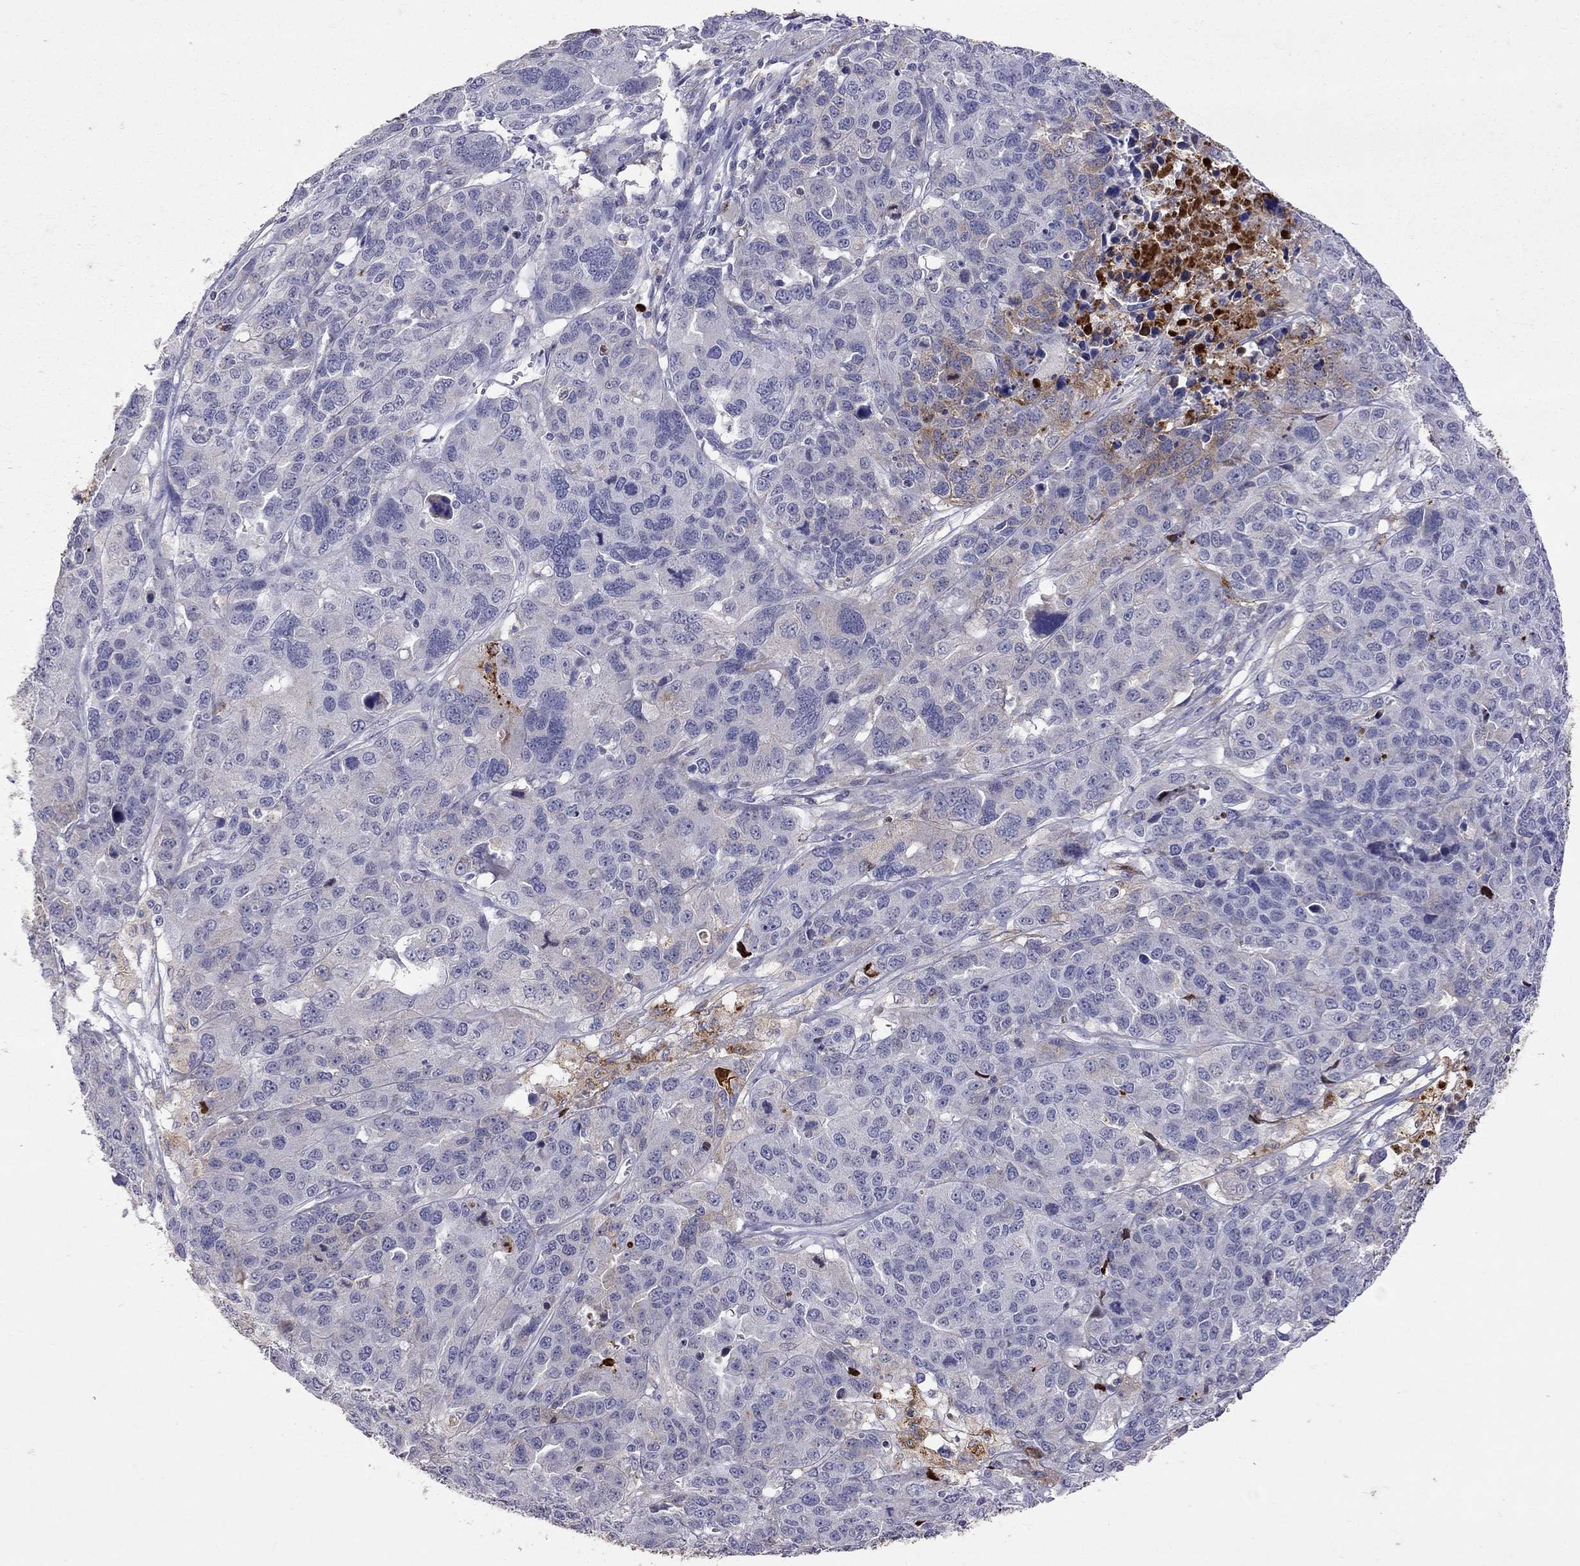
{"staining": {"intensity": "weak", "quantity": "<25%", "location": "cytoplasmic/membranous"}, "tissue": "ovarian cancer", "cell_type": "Tumor cells", "image_type": "cancer", "snomed": [{"axis": "morphology", "description": "Cystadenocarcinoma, serous, NOS"}, {"axis": "topography", "description": "Ovary"}], "caption": "Protein analysis of ovarian cancer demonstrates no significant positivity in tumor cells.", "gene": "SERPINA3", "patient": {"sex": "female", "age": 87}}